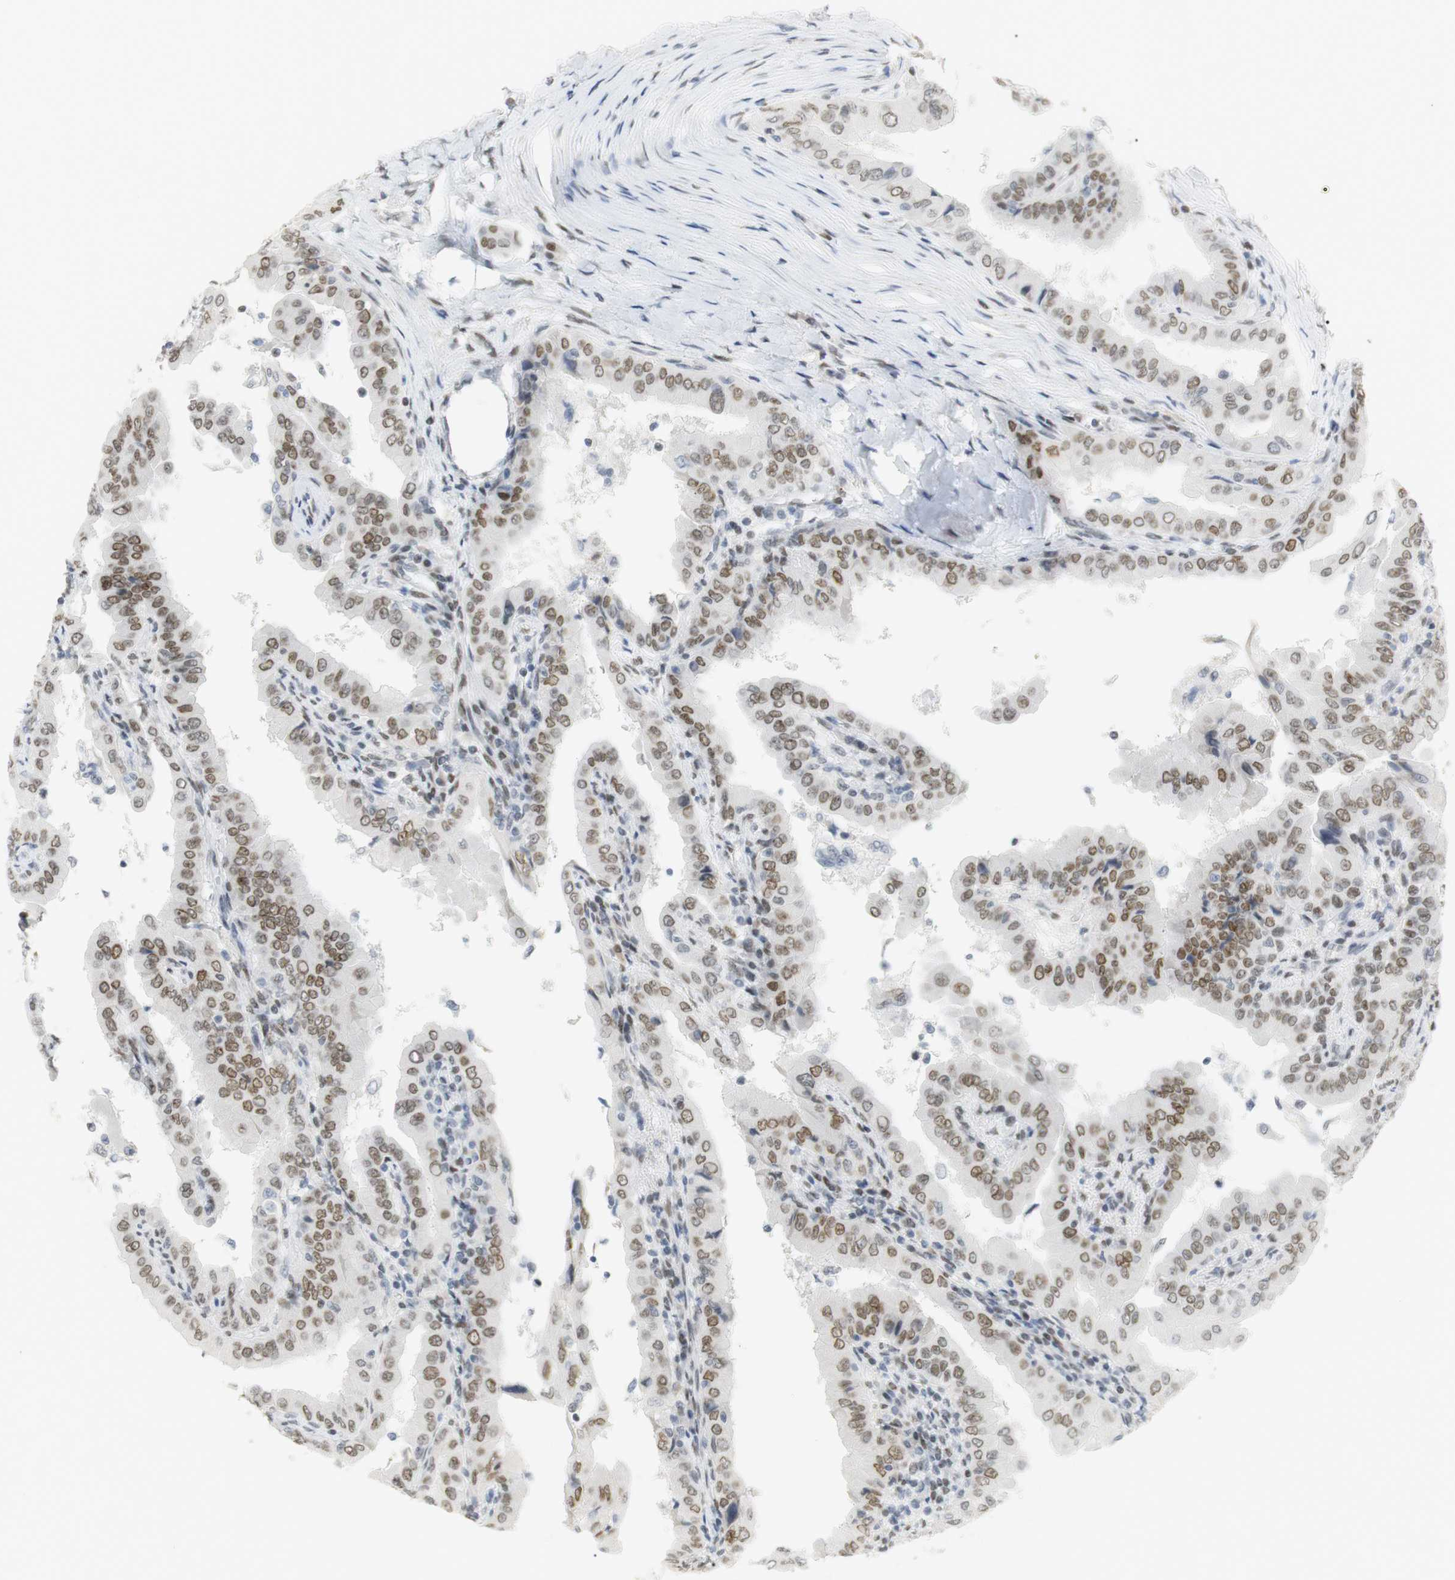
{"staining": {"intensity": "moderate", "quantity": ">75%", "location": "nuclear"}, "tissue": "thyroid cancer", "cell_type": "Tumor cells", "image_type": "cancer", "snomed": [{"axis": "morphology", "description": "Papillary adenocarcinoma, NOS"}, {"axis": "topography", "description": "Thyroid gland"}], "caption": "Human papillary adenocarcinoma (thyroid) stained for a protein (brown) demonstrates moderate nuclear positive staining in approximately >75% of tumor cells.", "gene": "BMI1", "patient": {"sex": "male", "age": 33}}